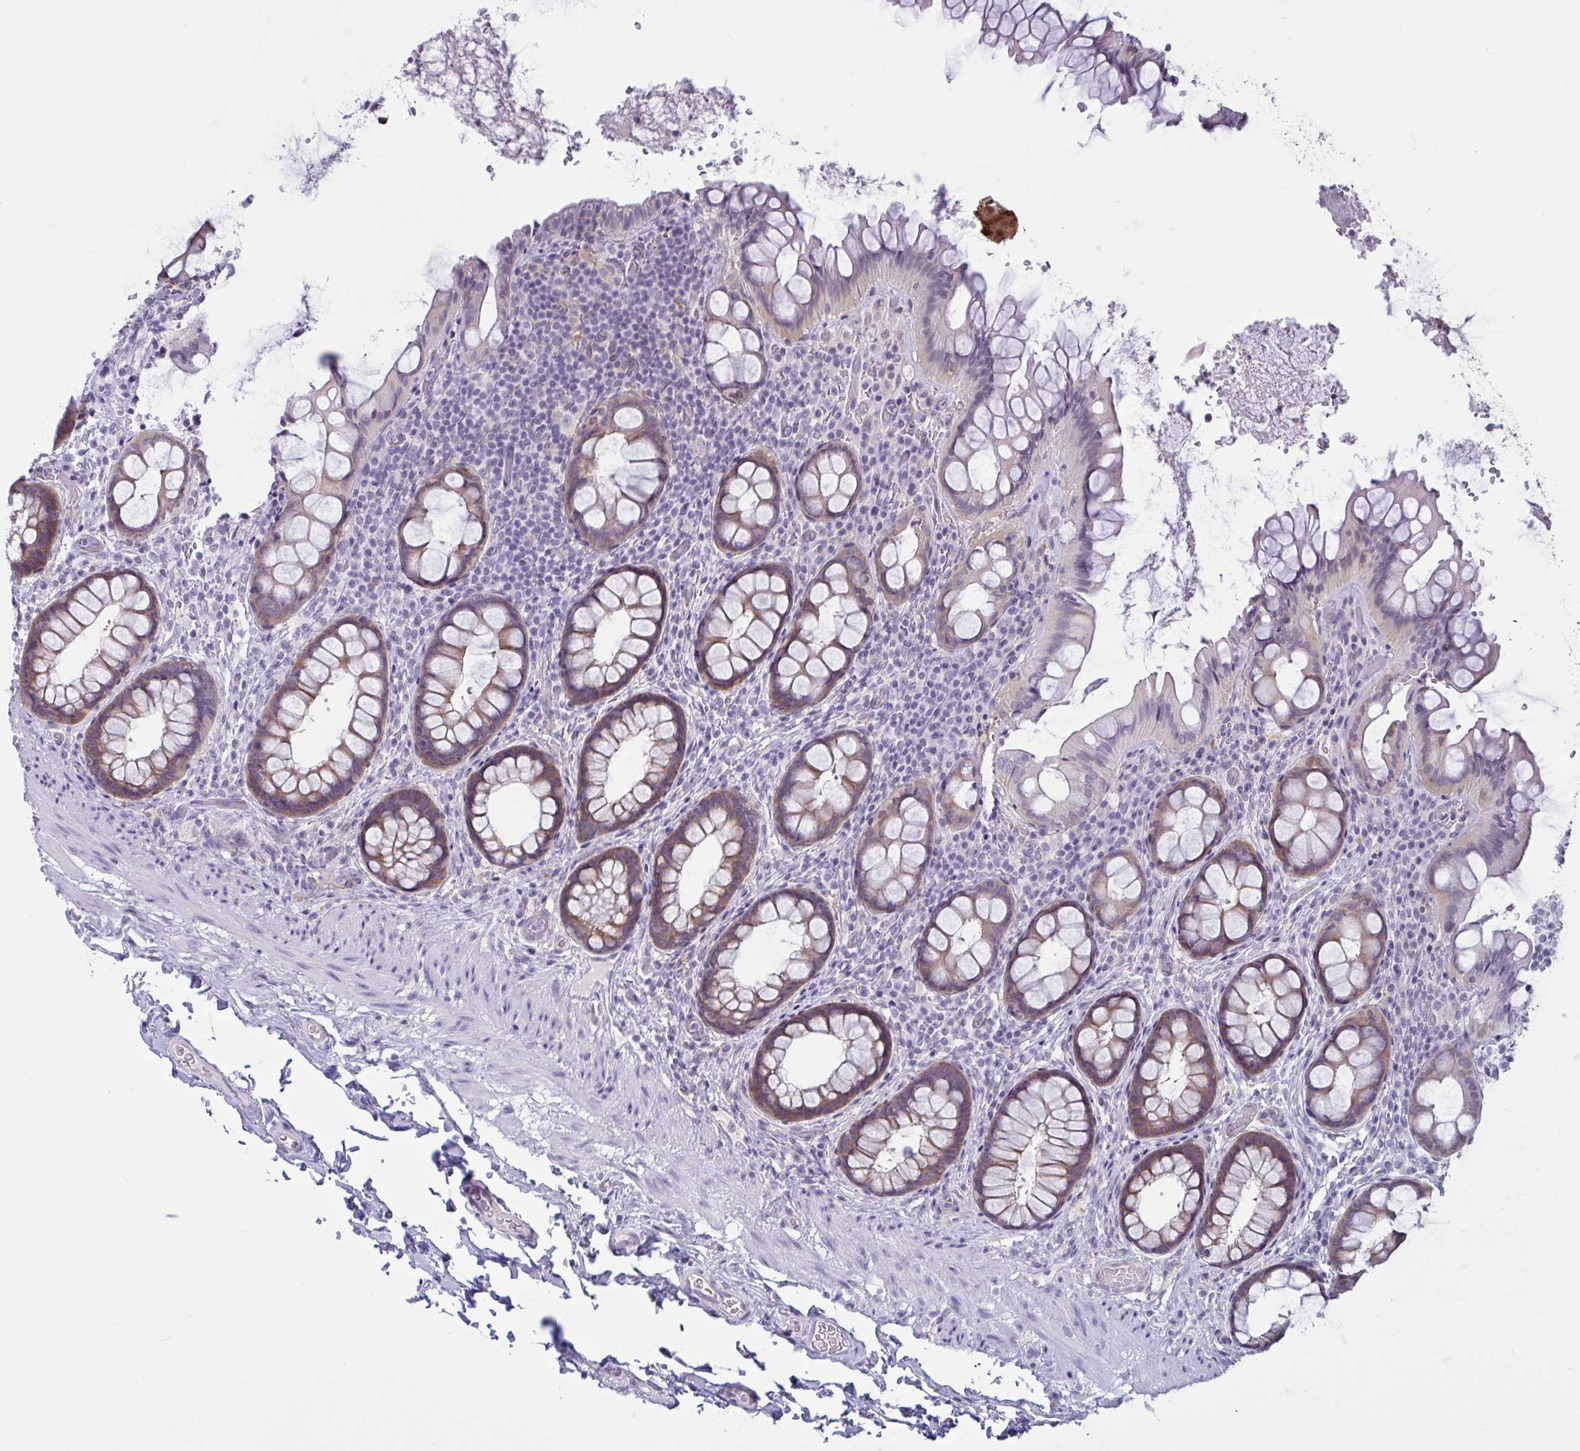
{"staining": {"intensity": "weak", "quantity": ">75%", "location": "cytoplasmic/membranous"}, "tissue": "rectum", "cell_type": "Glandular cells", "image_type": "normal", "snomed": [{"axis": "morphology", "description": "Normal tissue, NOS"}, {"axis": "topography", "description": "Rectum"}, {"axis": "topography", "description": "Peripheral nerve tissue"}], "caption": "Immunohistochemistry (IHC) of unremarkable human rectum reveals low levels of weak cytoplasmic/membranous positivity in about >75% of glandular cells.", "gene": "TBC1D4", "patient": {"sex": "female", "age": 69}}